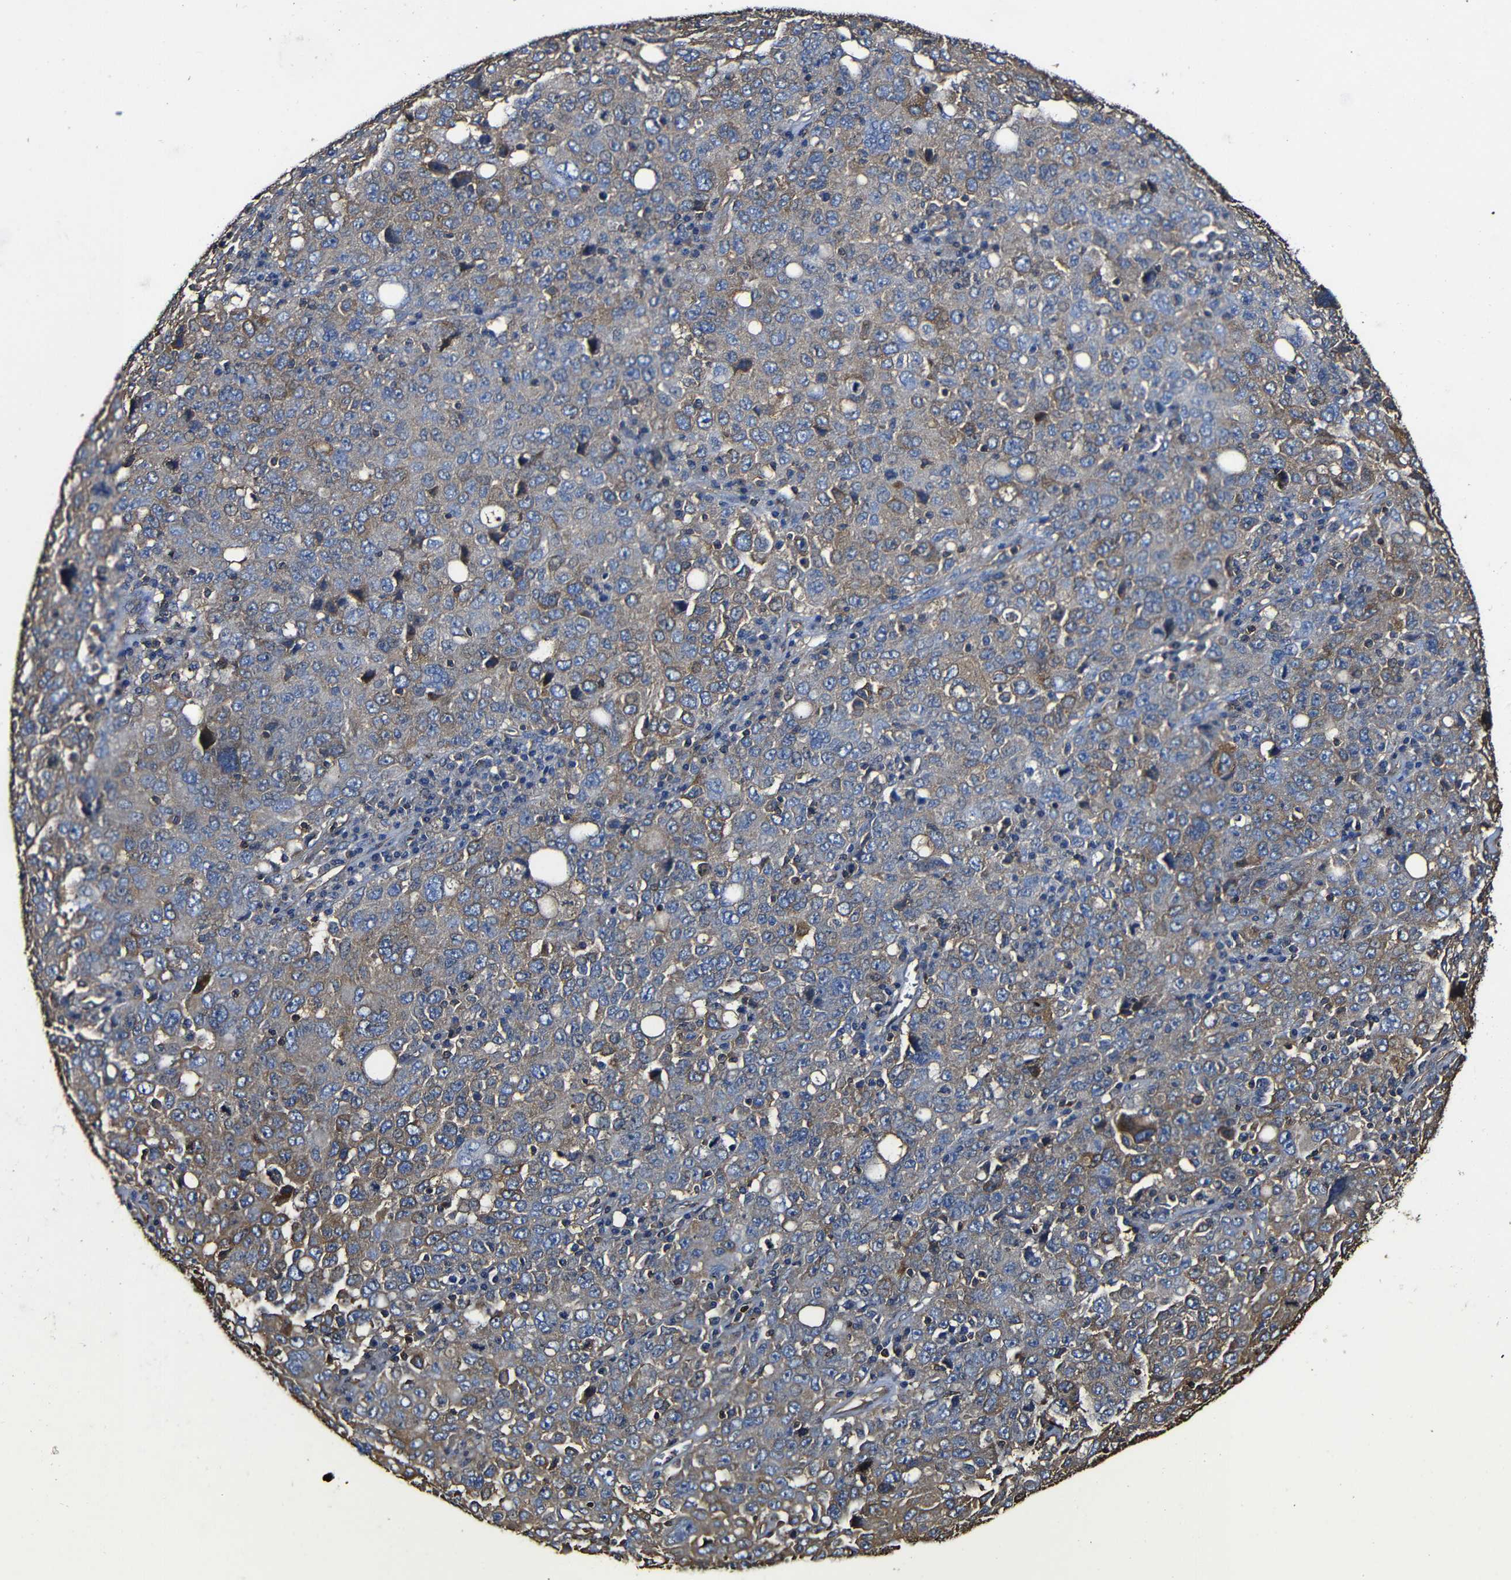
{"staining": {"intensity": "moderate", "quantity": "25%-75%", "location": "cytoplasmic/membranous"}, "tissue": "ovarian cancer", "cell_type": "Tumor cells", "image_type": "cancer", "snomed": [{"axis": "morphology", "description": "Carcinoma, endometroid"}, {"axis": "topography", "description": "Ovary"}], "caption": "Immunohistochemical staining of human ovarian endometroid carcinoma exhibits moderate cytoplasmic/membranous protein staining in approximately 25%-75% of tumor cells.", "gene": "MSN", "patient": {"sex": "female", "age": 62}}